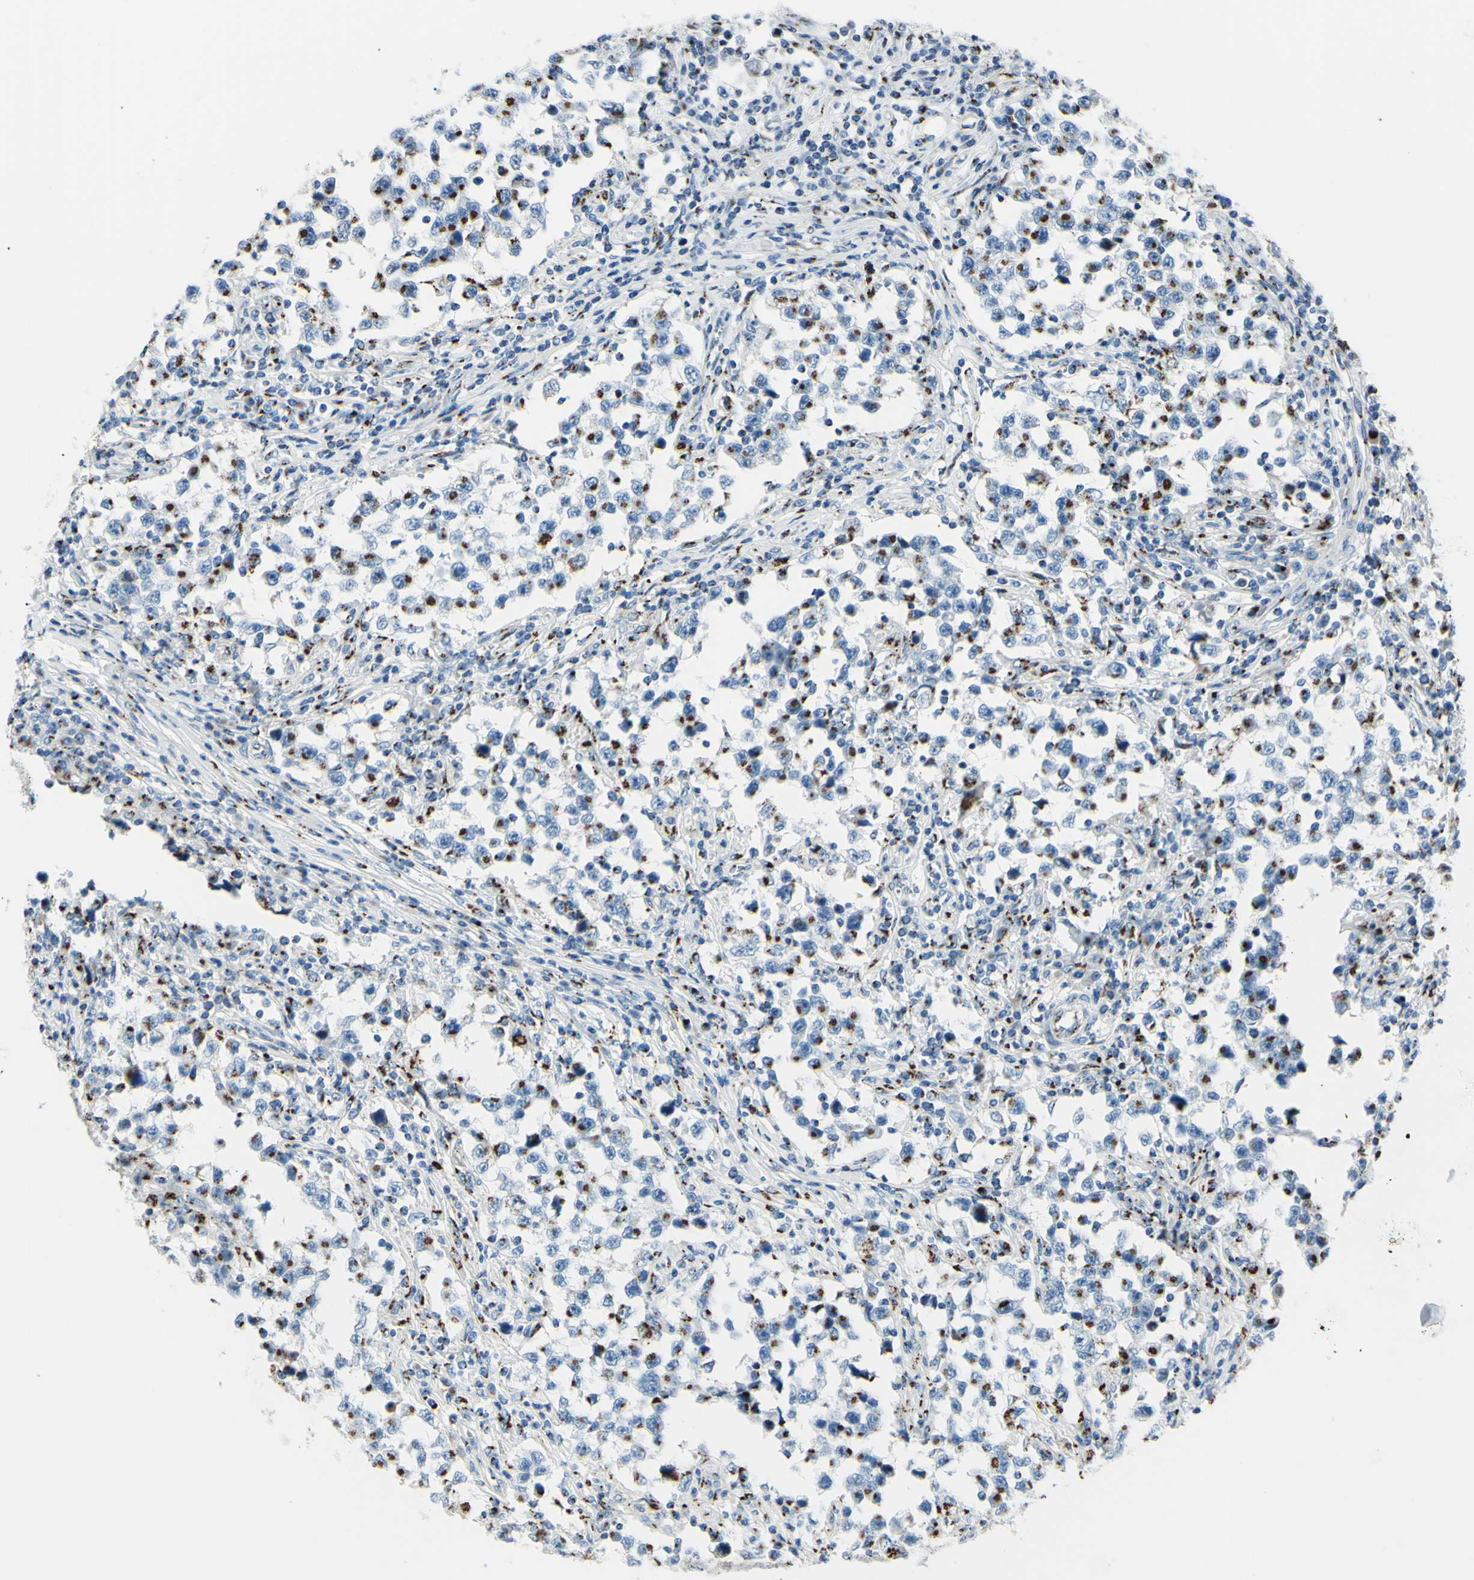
{"staining": {"intensity": "strong", "quantity": "25%-75%", "location": "cytoplasmic/membranous"}, "tissue": "testis cancer", "cell_type": "Tumor cells", "image_type": "cancer", "snomed": [{"axis": "morphology", "description": "Carcinoma, Embryonal, NOS"}, {"axis": "topography", "description": "Testis"}], "caption": "Immunohistochemistry (IHC) photomicrograph of embryonal carcinoma (testis) stained for a protein (brown), which reveals high levels of strong cytoplasmic/membranous positivity in approximately 25%-75% of tumor cells.", "gene": "B4GALT1", "patient": {"sex": "male", "age": 21}}